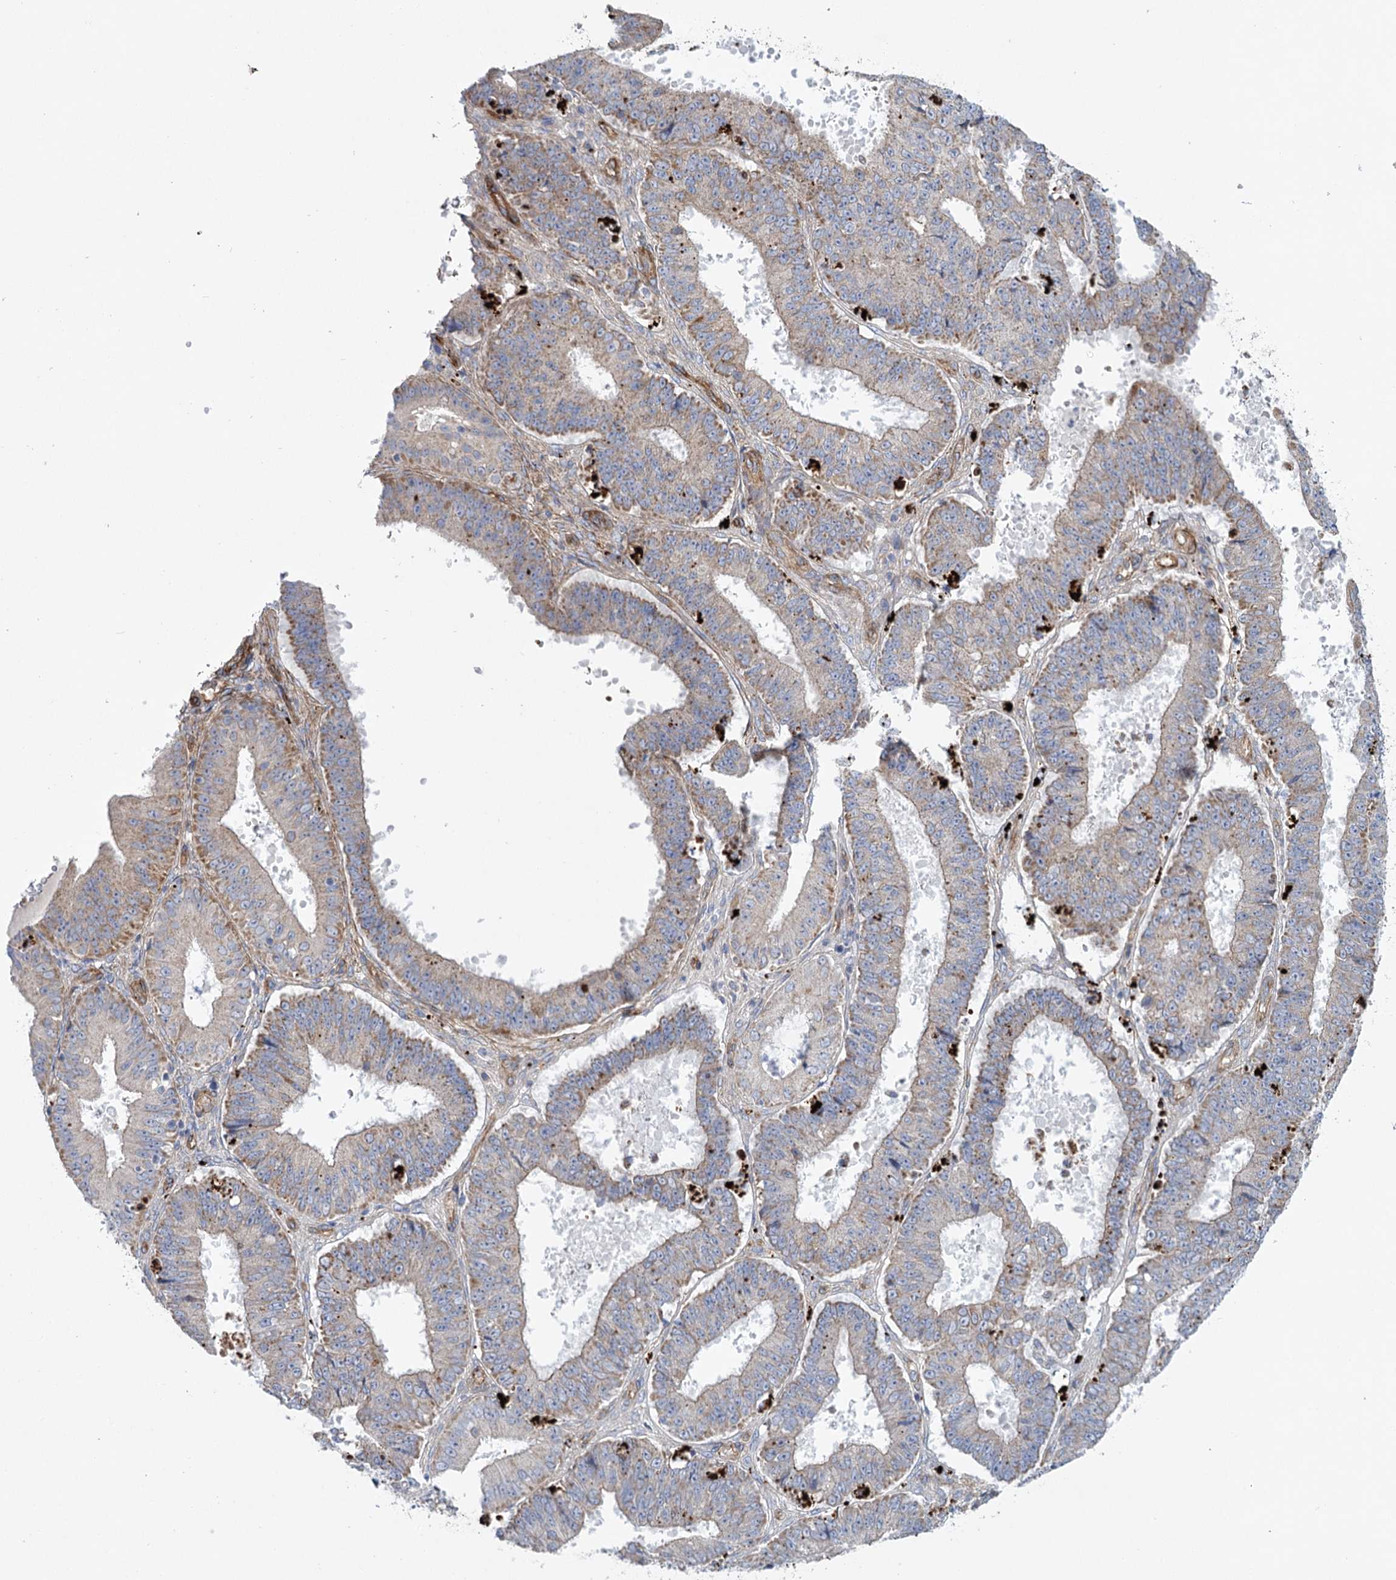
{"staining": {"intensity": "weak", "quantity": "25%-75%", "location": "cytoplasmic/membranous"}, "tissue": "ovarian cancer", "cell_type": "Tumor cells", "image_type": "cancer", "snomed": [{"axis": "morphology", "description": "Carcinoma, endometroid"}, {"axis": "topography", "description": "Appendix"}, {"axis": "topography", "description": "Ovary"}], "caption": "The histopathology image exhibits a brown stain indicating the presence of a protein in the cytoplasmic/membranous of tumor cells in ovarian cancer.", "gene": "TMEM164", "patient": {"sex": "female", "age": 42}}